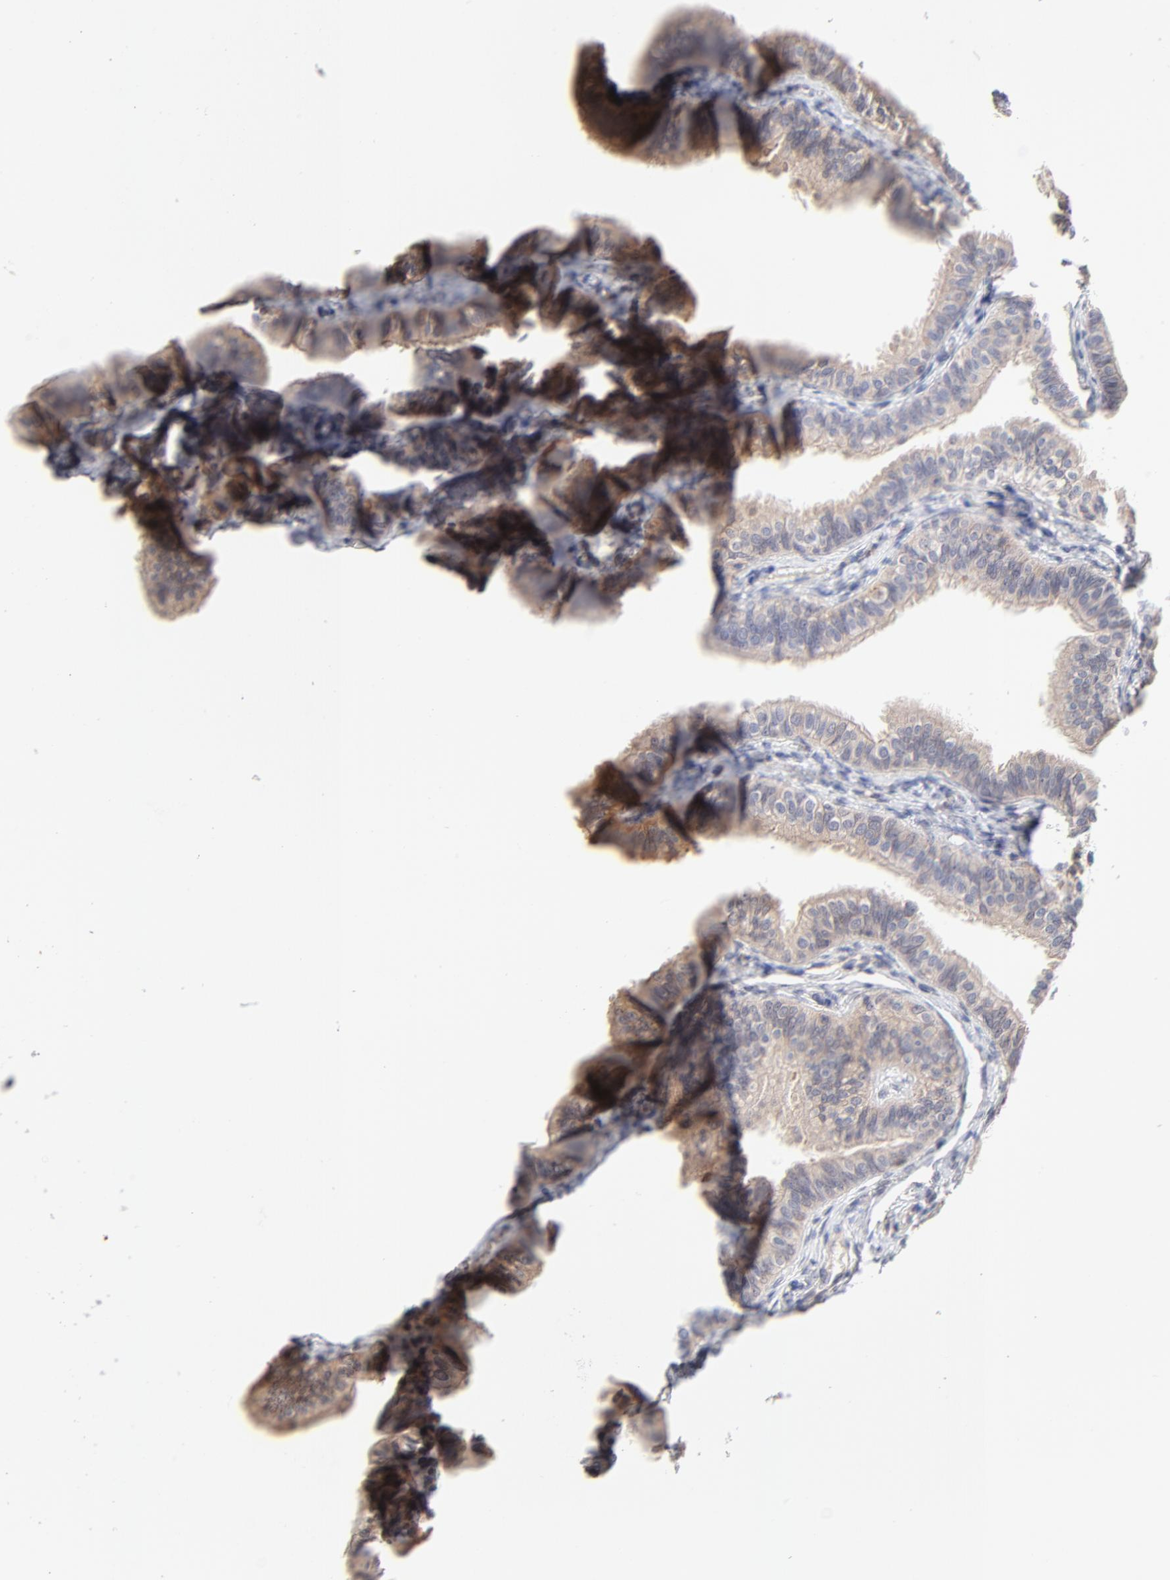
{"staining": {"intensity": "weak", "quantity": ">75%", "location": "cytoplasmic/membranous"}, "tissue": "fallopian tube", "cell_type": "Glandular cells", "image_type": "normal", "snomed": [{"axis": "morphology", "description": "Normal tissue, NOS"}, {"axis": "morphology", "description": "Dermoid, NOS"}, {"axis": "topography", "description": "Fallopian tube"}], "caption": "This photomicrograph shows immunohistochemistry staining of benign human fallopian tube, with low weak cytoplasmic/membranous staining in approximately >75% of glandular cells.", "gene": "ZNF157", "patient": {"sex": "female", "age": 33}}